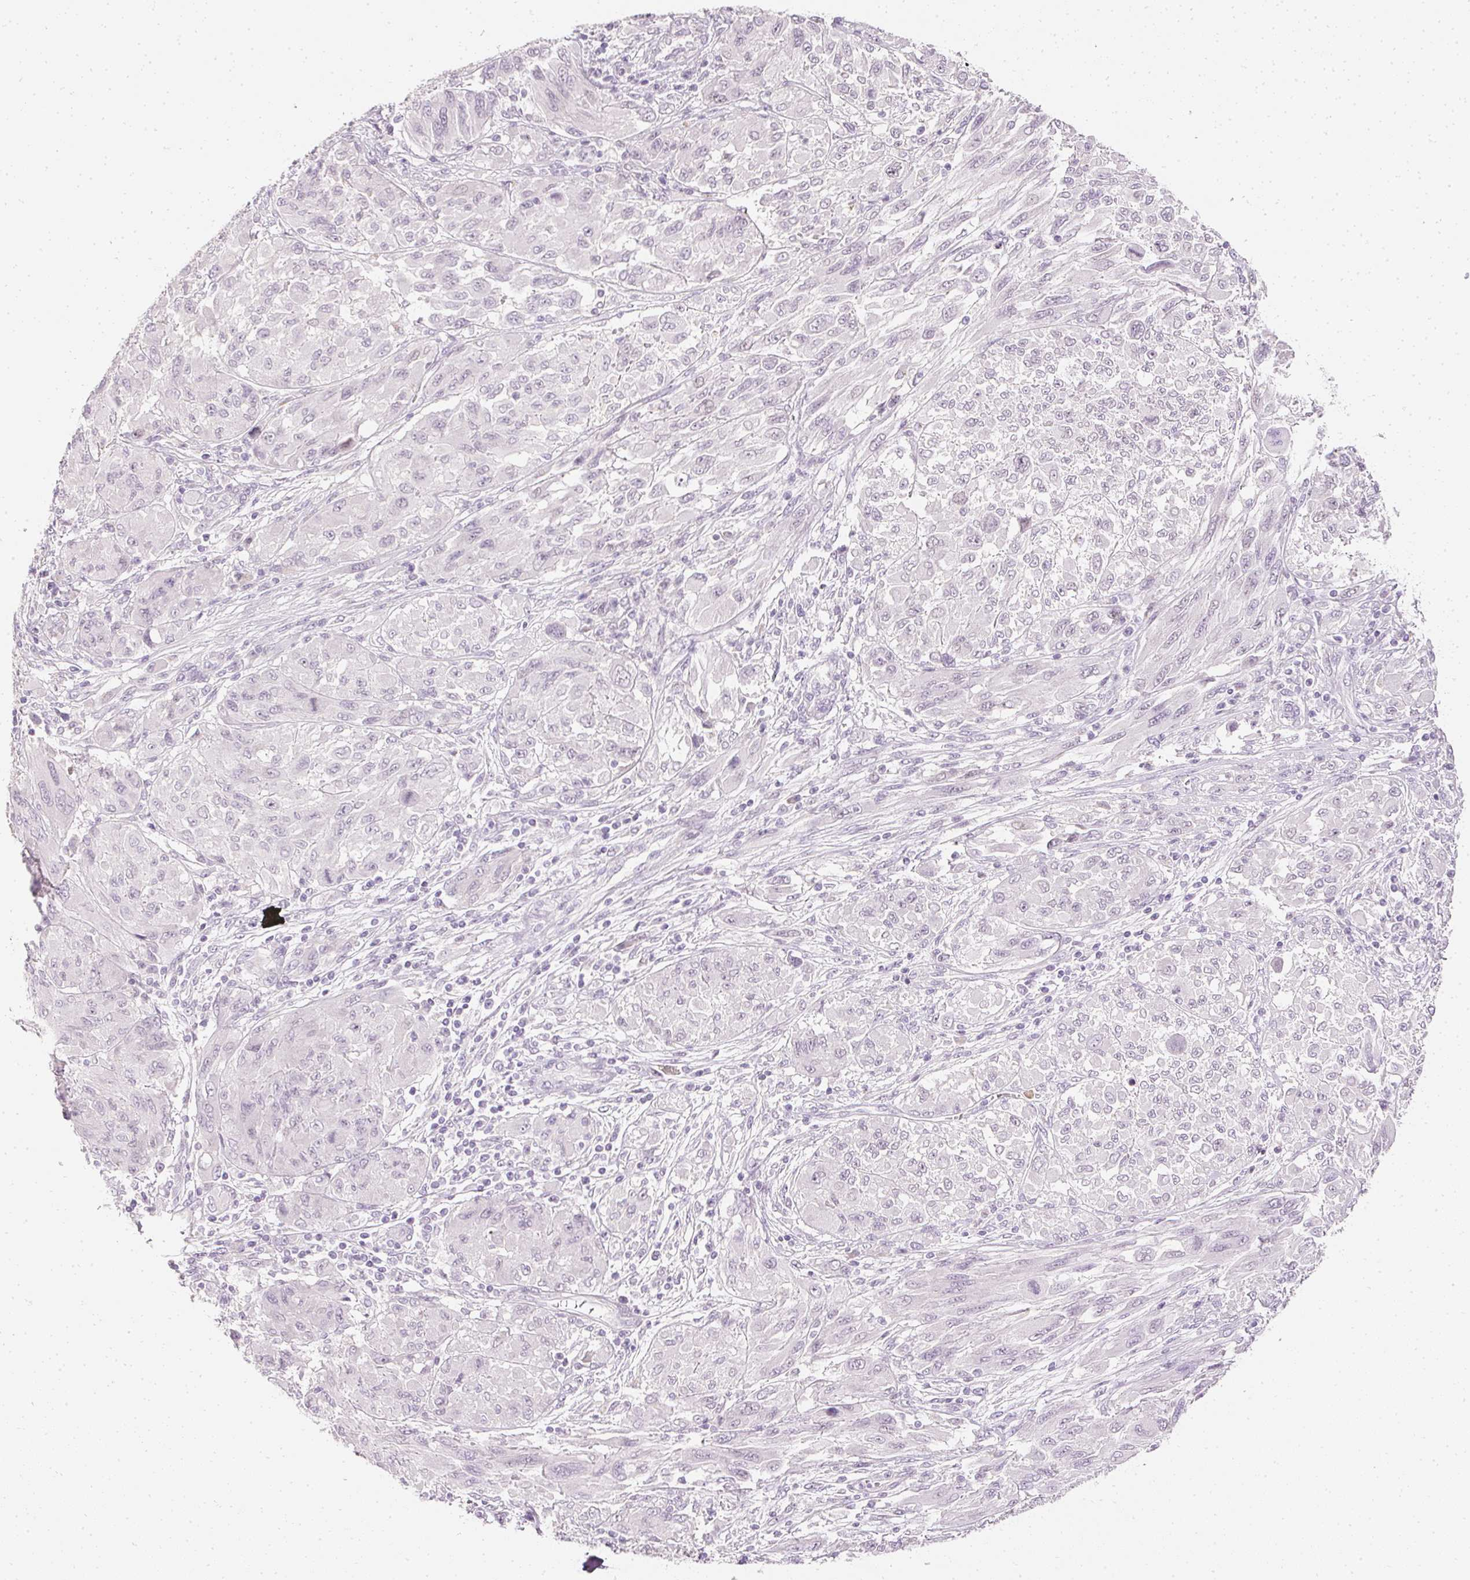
{"staining": {"intensity": "negative", "quantity": "none", "location": "none"}, "tissue": "melanoma", "cell_type": "Tumor cells", "image_type": "cancer", "snomed": [{"axis": "morphology", "description": "Malignant melanoma, NOS"}, {"axis": "topography", "description": "Skin"}], "caption": "This is an immunohistochemistry photomicrograph of human malignant melanoma. There is no positivity in tumor cells.", "gene": "ELAVL3", "patient": {"sex": "female", "age": 91}}